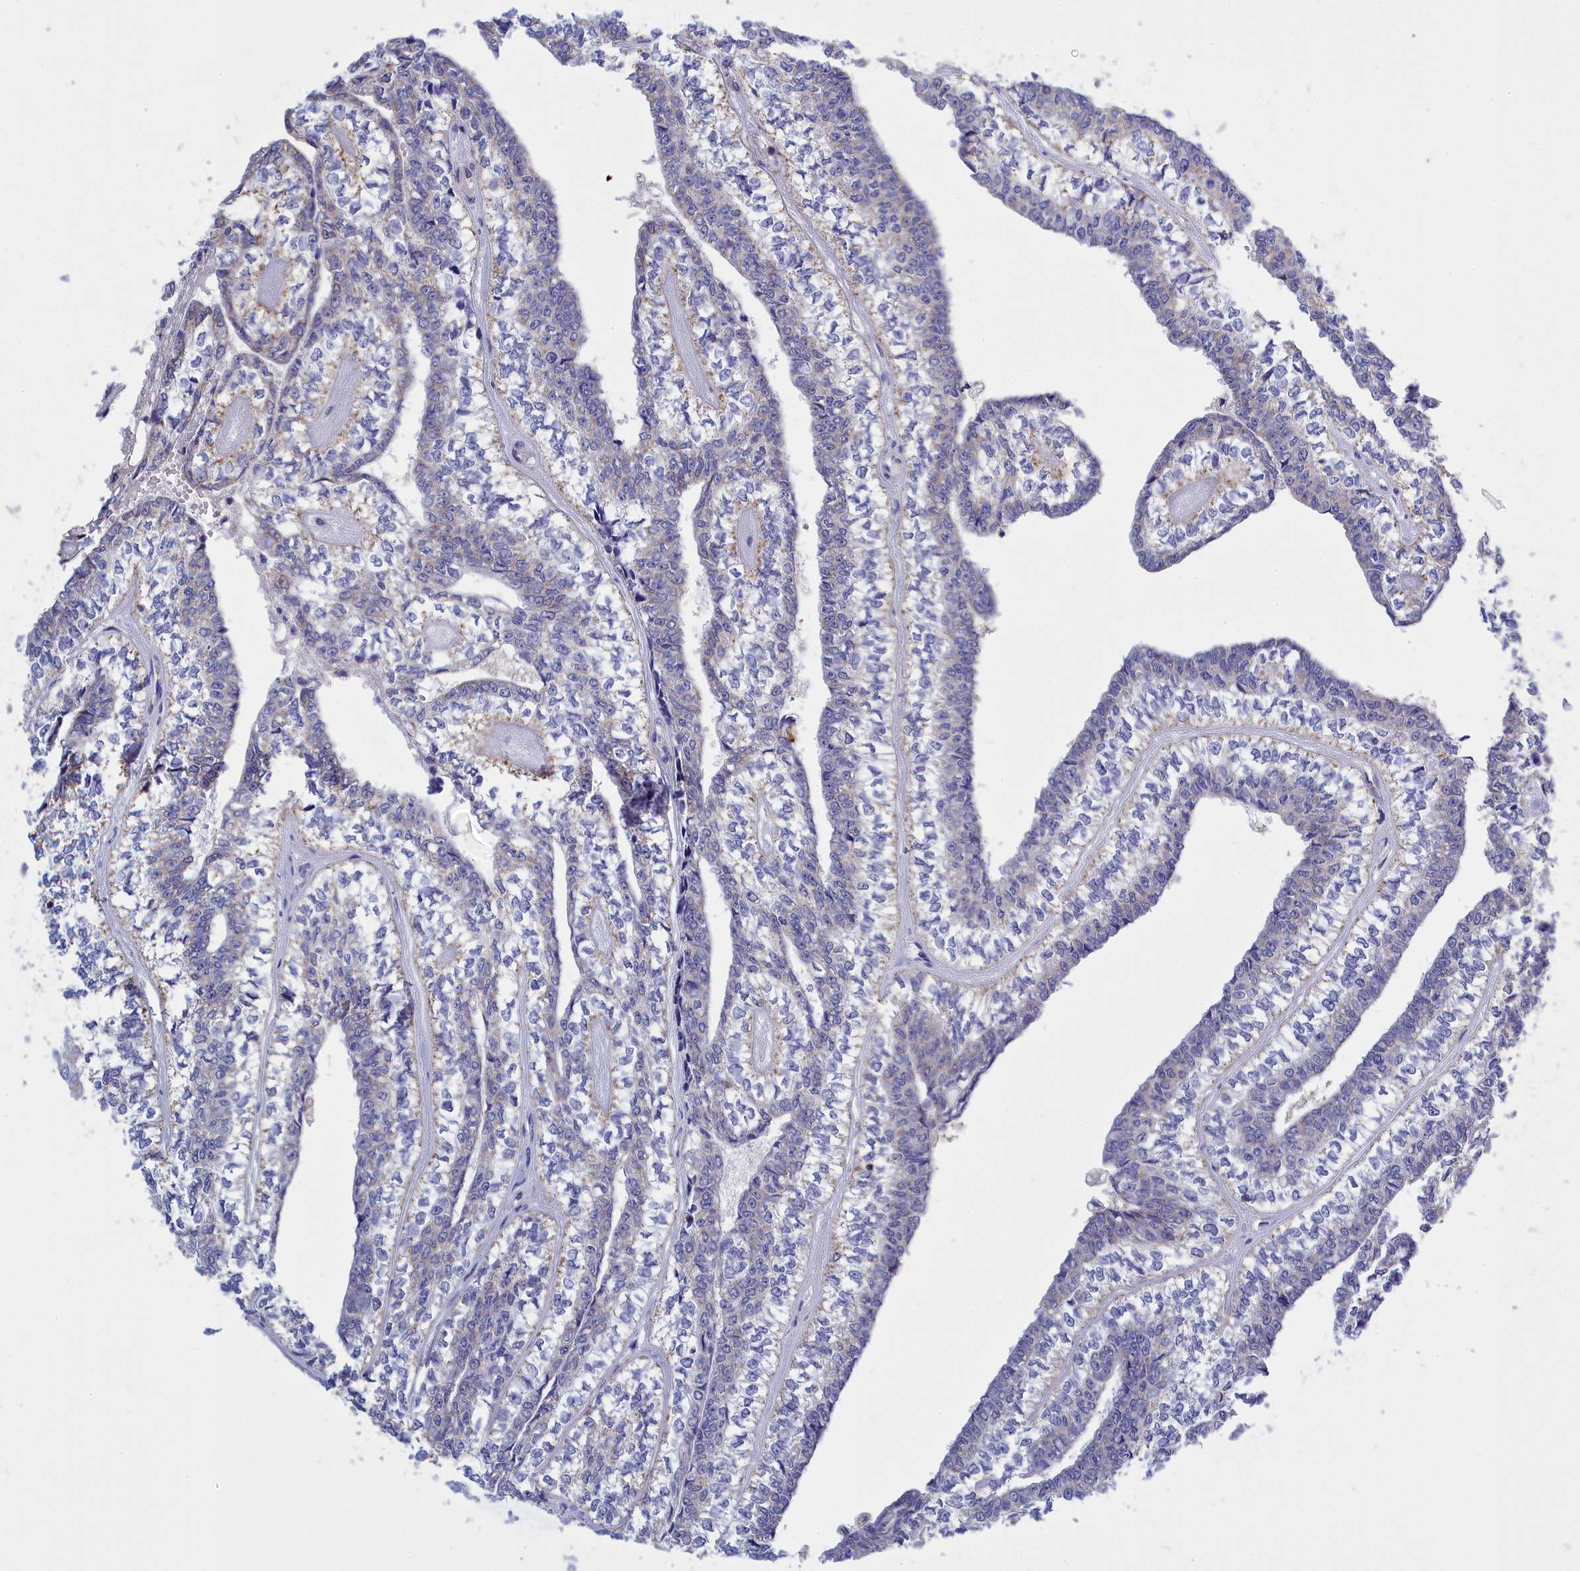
{"staining": {"intensity": "weak", "quantity": "<25%", "location": "cytoplasmic/membranous"}, "tissue": "head and neck cancer", "cell_type": "Tumor cells", "image_type": "cancer", "snomed": [{"axis": "morphology", "description": "Adenocarcinoma, NOS"}, {"axis": "topography", "description": "Head-Neck"}], "caption": "A histopathology image of head and neck adenocarcinoma stained for a protein exhibits no brown staining in tumor cells. (Immunohistochemistry, brightfield microscopy, high magnification).", "gene": "CCRL2", "patient": {"sex": "female", "age": 73}}